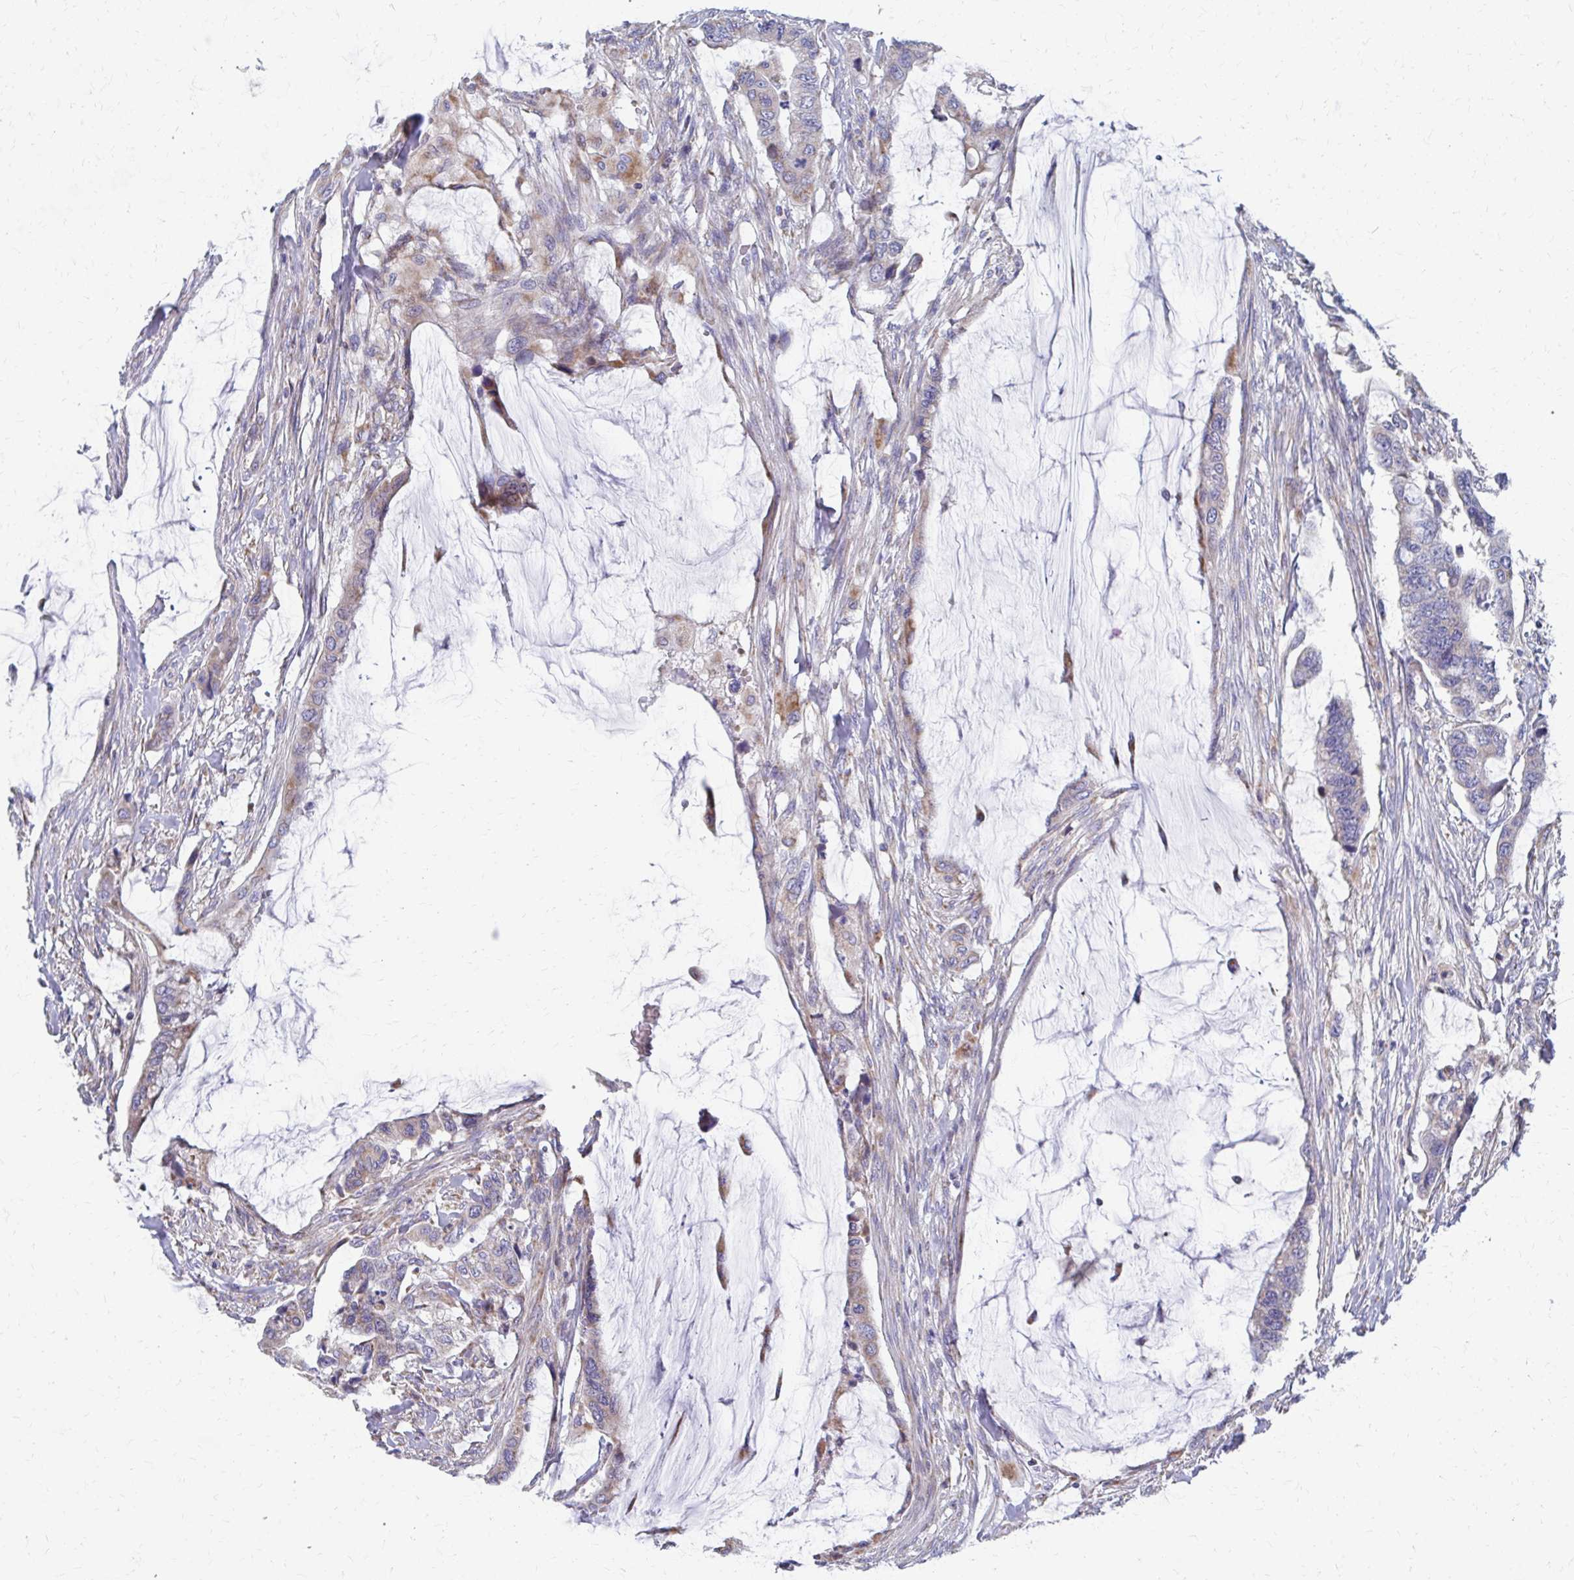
{"staining": {"intensity": "moderate", "quantity": "<25%", "location": "cytoplasmic/membranous"}, "tissue": "colorectal cancer", "cell_type": "Tumor cells", "image_type": "cancer", "snomed": [{"axis": "morphology", "description": "Adenocarcinoma, NOS"}, {"axis": "topography", "description": "Rectum"}], "caption": "Protein expression analysis of human adenocarcinoma (colorectal) reveals moderate cytoplasmic/membranous expression in about <25% of tumor cells.", "gene": "RCC1L", "patient": {"sex": "female", "age": 59}}